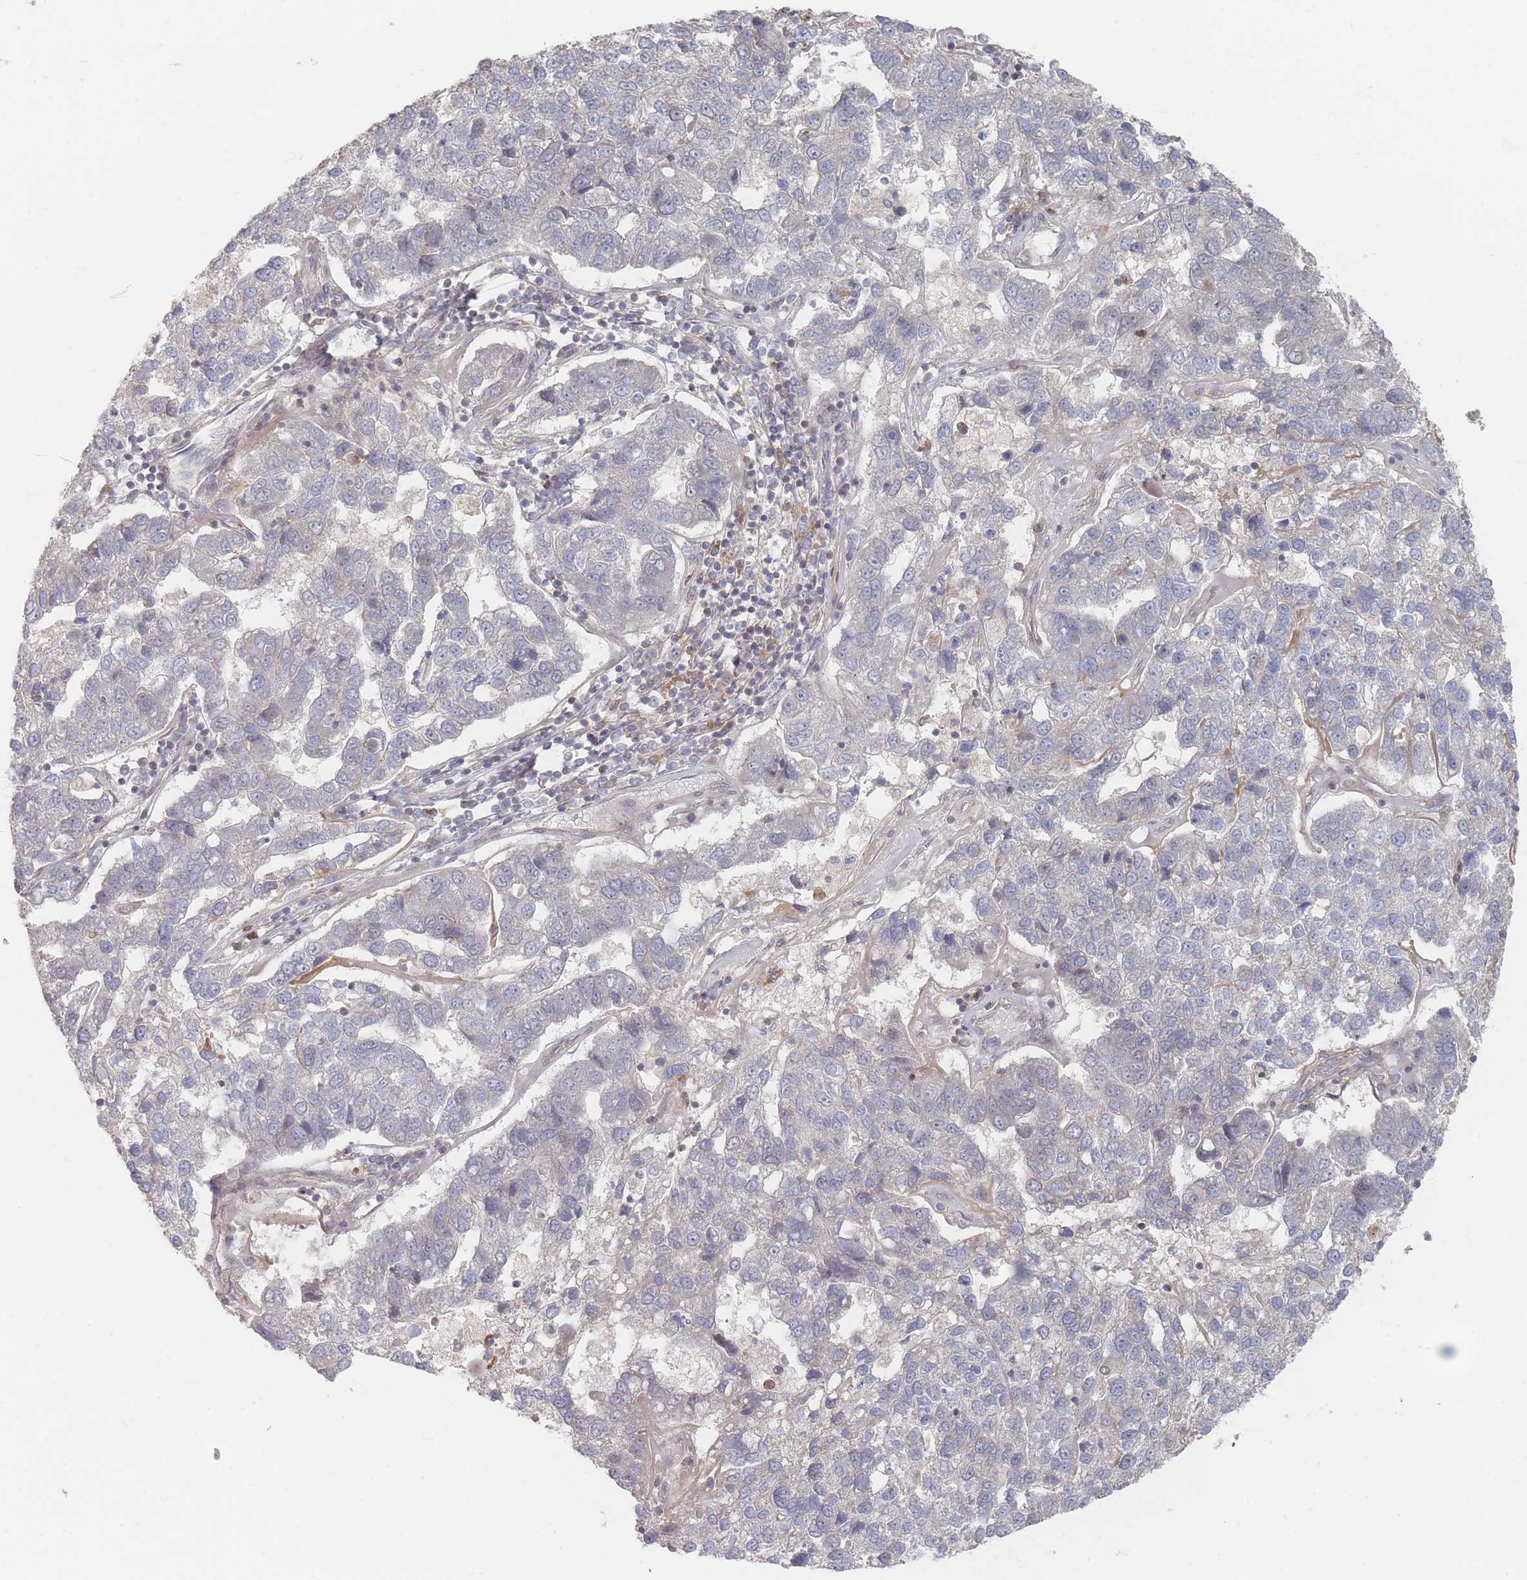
{"staining": {"intensity": "negative", "quantity": "none", "location": "none"}, "tissue": "pancreatic cancer", "cell_type": "Tumor cells", "image_type": "cancer", "snomed": [{"axis": "morphology", "description": "Adenocarcinoma, NOS"}, {"axis": "topography", "description": "Pancreas"}], "caption": "An IHC image of pancreatic cancer is shown. There is no staining in tumor cells of pancreatic cancer.", "gene": "GLE1", "patient": {"sex": "female", "age": 61}}